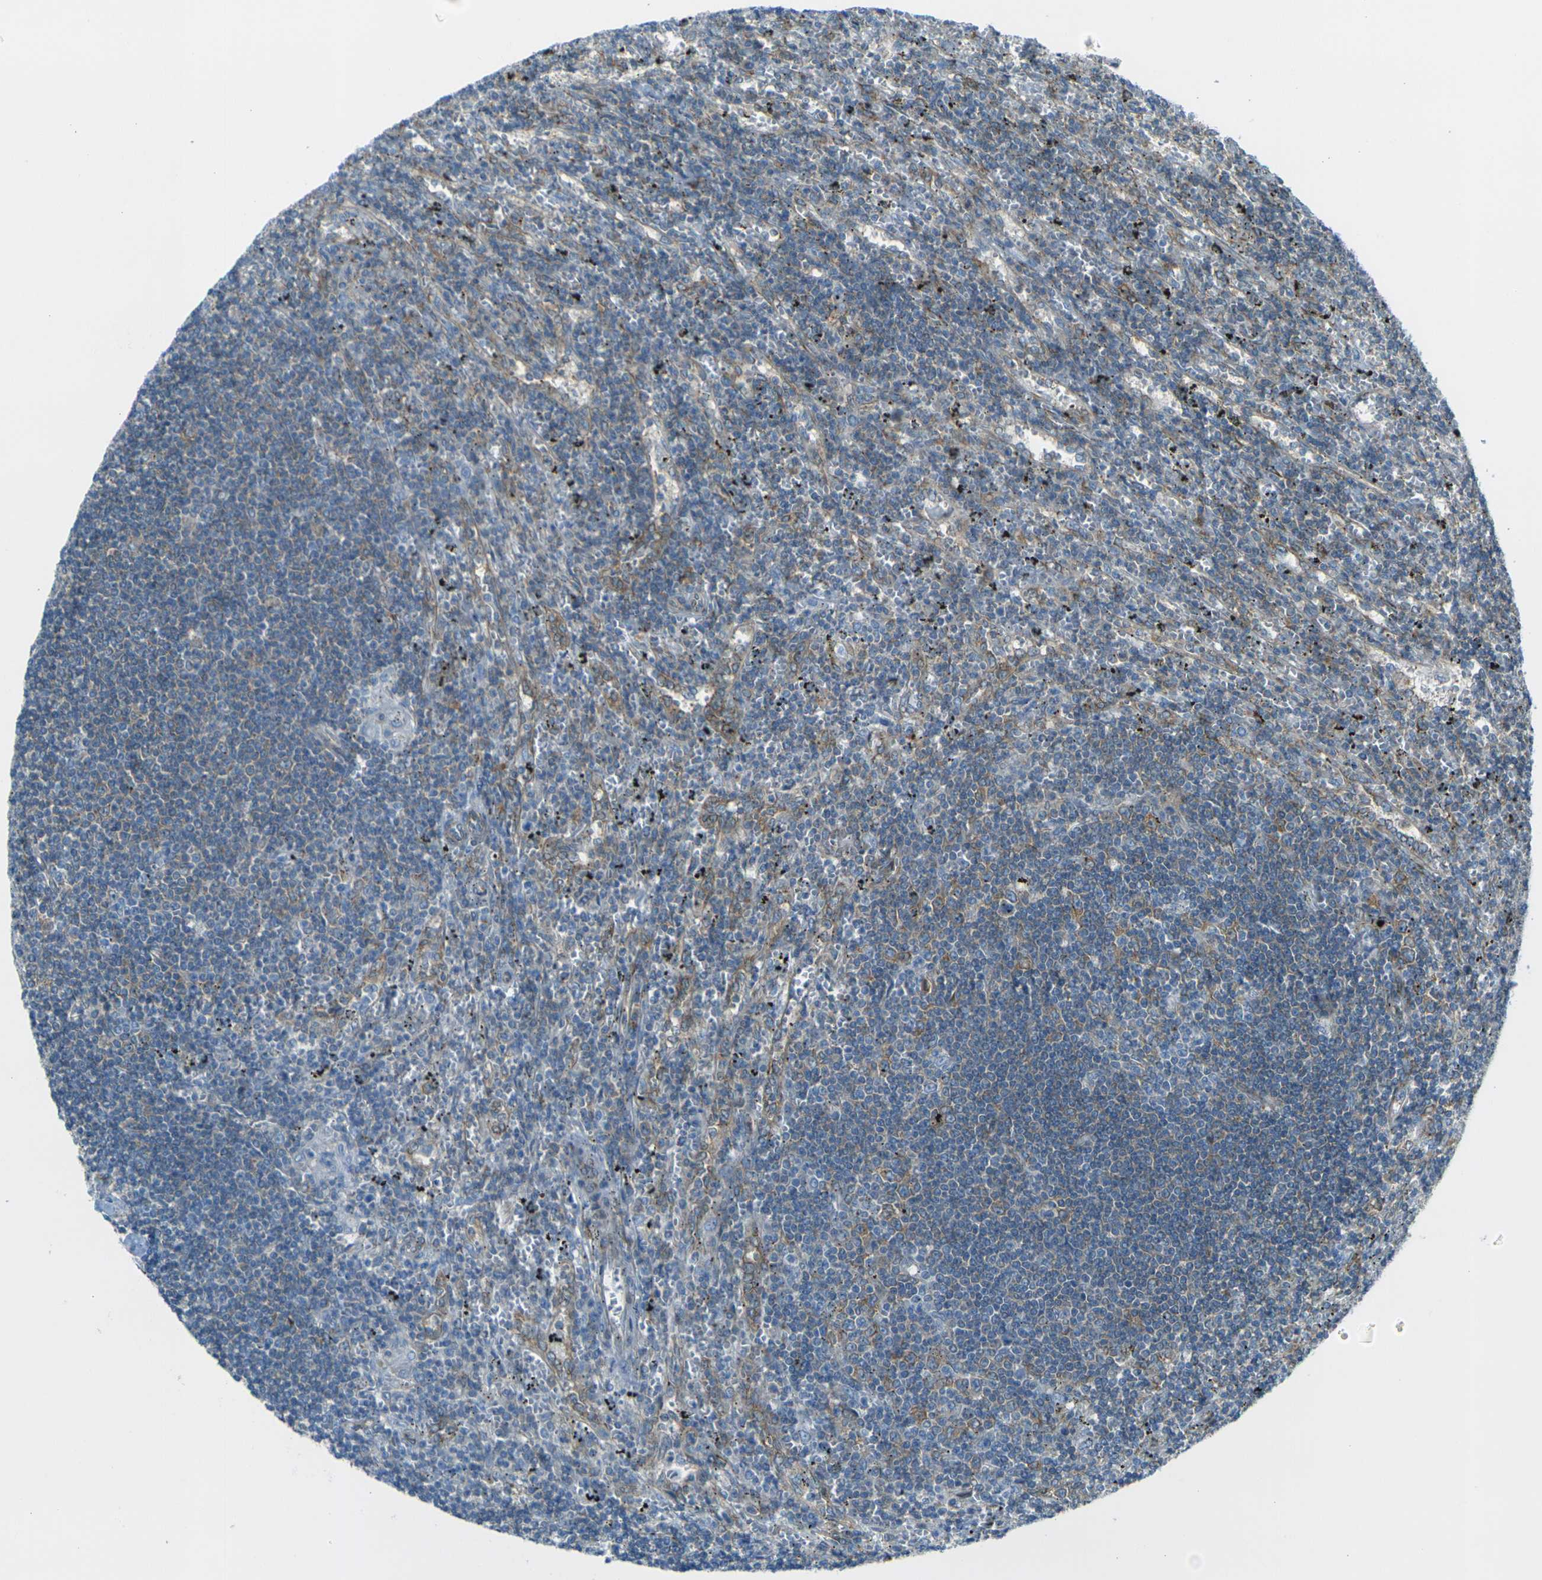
{"staining": {"intensity": "negative", "quantity": "none", "location": "none"}, "tissue": "lymphoma", "cell_type": "Tumor cells", "image_type": "cancer", "snomed": [{"axis": "morphology", "description": "Malignant lymphoma, non-Hodgkin's type, Low grade"}, {"axis": "topography", "description": "Spleen"}], "caption": "Protein analysis of low-grade malignant lymphoma, non-Hodgkin's type reveals no significant positivity in tumor cells.", "gene": "CELSR2", "patient": {"sex": "male", "age": 76}}